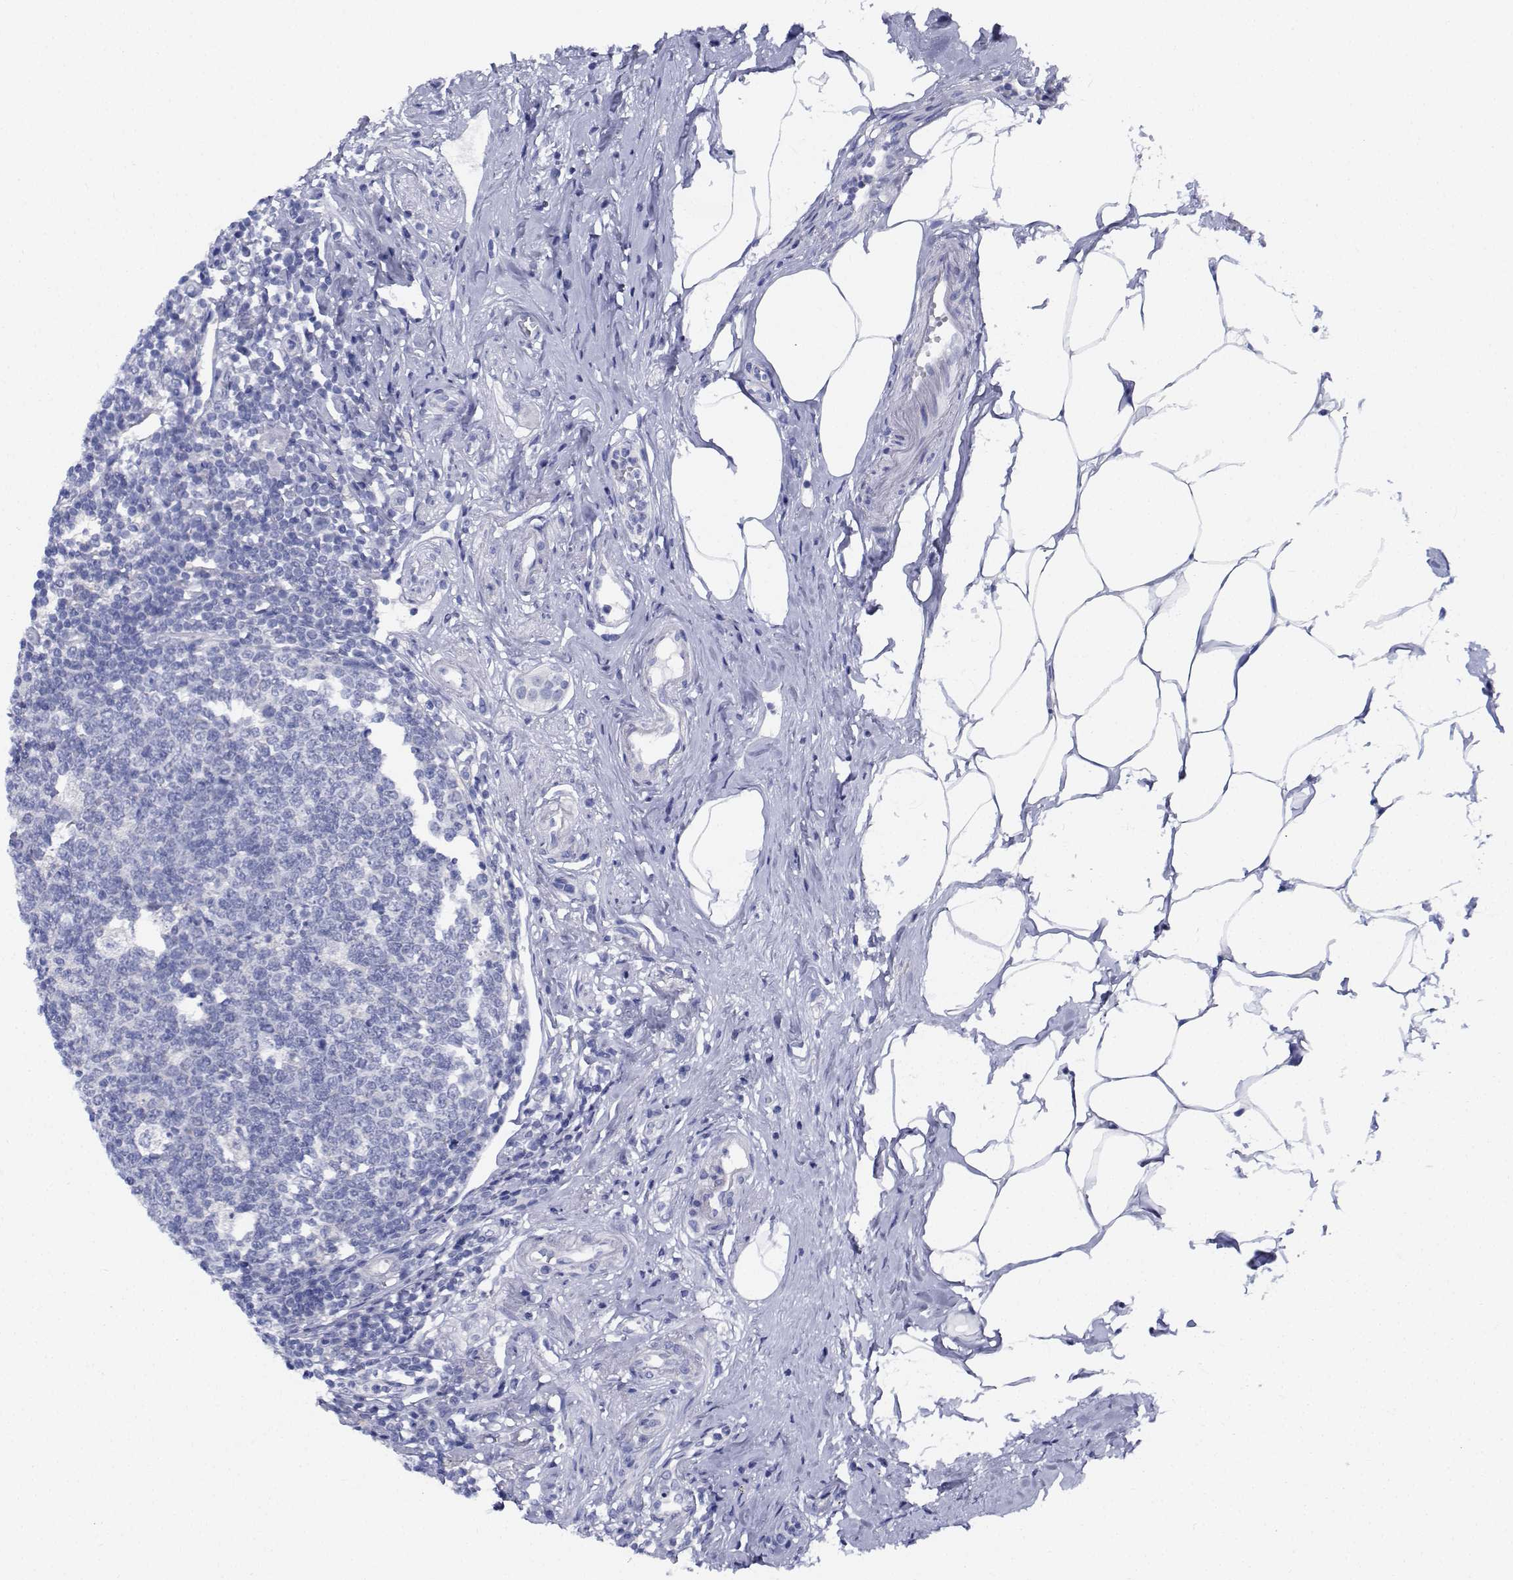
{"staining": {"intensity": "negative", "quantity": "none", "location": "none"}, "tissue": "appendix", "cell_type": "Glandular cells", "image_type": "normal", "snomed": [{"axis": "morphology", "description": "Normal tissue, NOS"}, {"axis": "morphology", "description": "Carcinoma, endometroid"}, {"axis": "topography", "description": "Appendix"}, {"axis": "topography", "description": "Colon"}], "caption": "Immunohistochemistry micrograph of benign appendix stained for a protein (brown), which demonstrates no staining in glandular cells. (Stains: DAB (3,3'-diaminobenzidine) IHC with hematoxylin counter stain, Microscopy: brightfield microscopy at high magnification).", "gene": "CDHR3", "patient": {"sex": "female", "age": 60}}